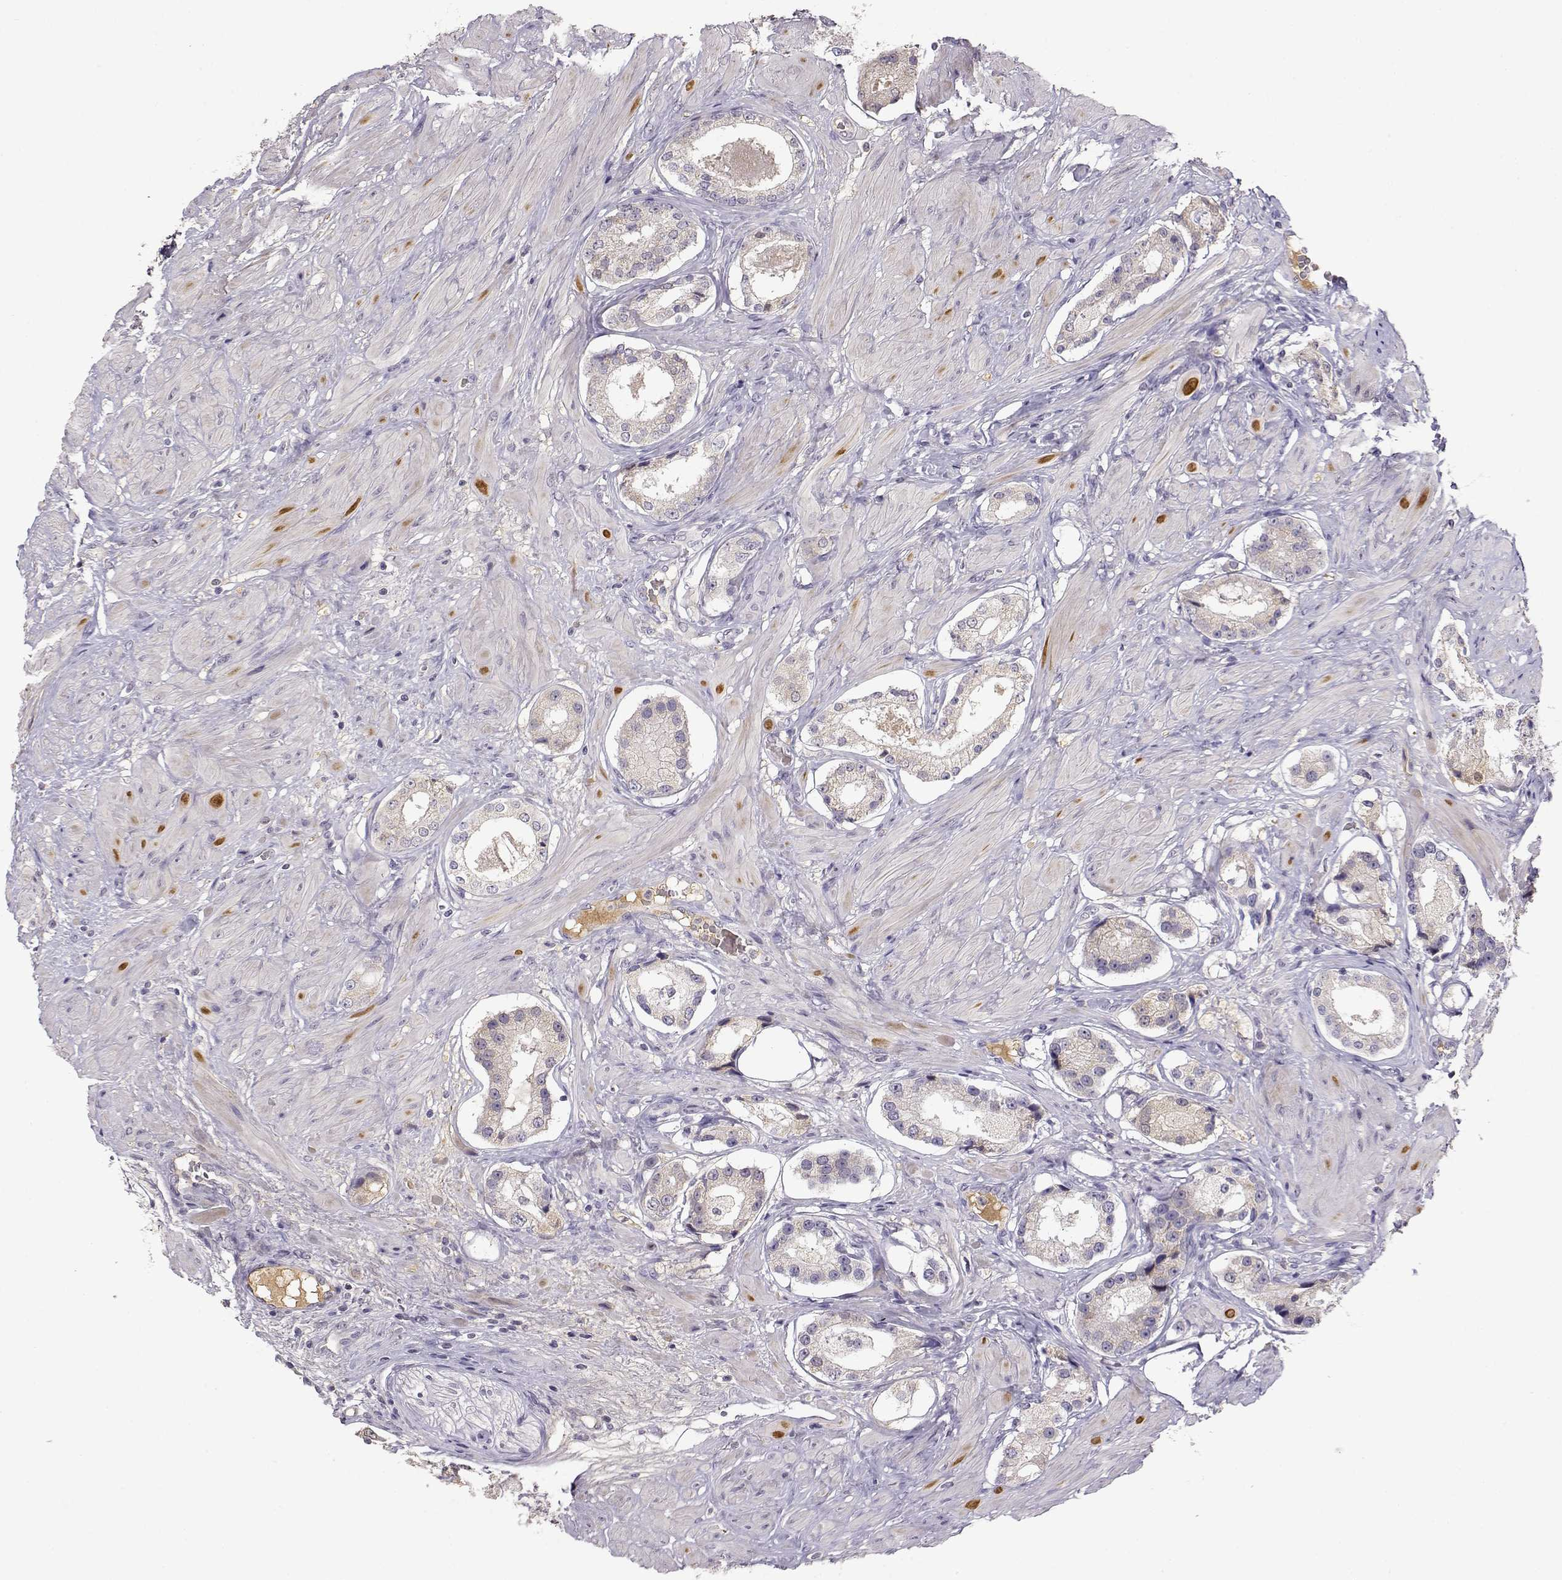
{"staining": {"intensity": "negative", "quantity": "none", "location": "none"}, "tissue": "prostate cancer", "cell_type": "Tumor cells", "image_type": "cancer", "snomed": [{"axis": "morphology", "description": "Adenocarcinoma, Low grade"}, {"axis": "topography", "description": "Prostate"}], "caption": "Immunohistochemistry (IHC) of human prostate cancer demonstrates no expression in tumor cells. Nuclei are stained in blue.", "gene": "TACR1", "patient": {"sex": "male", "age": 60}}